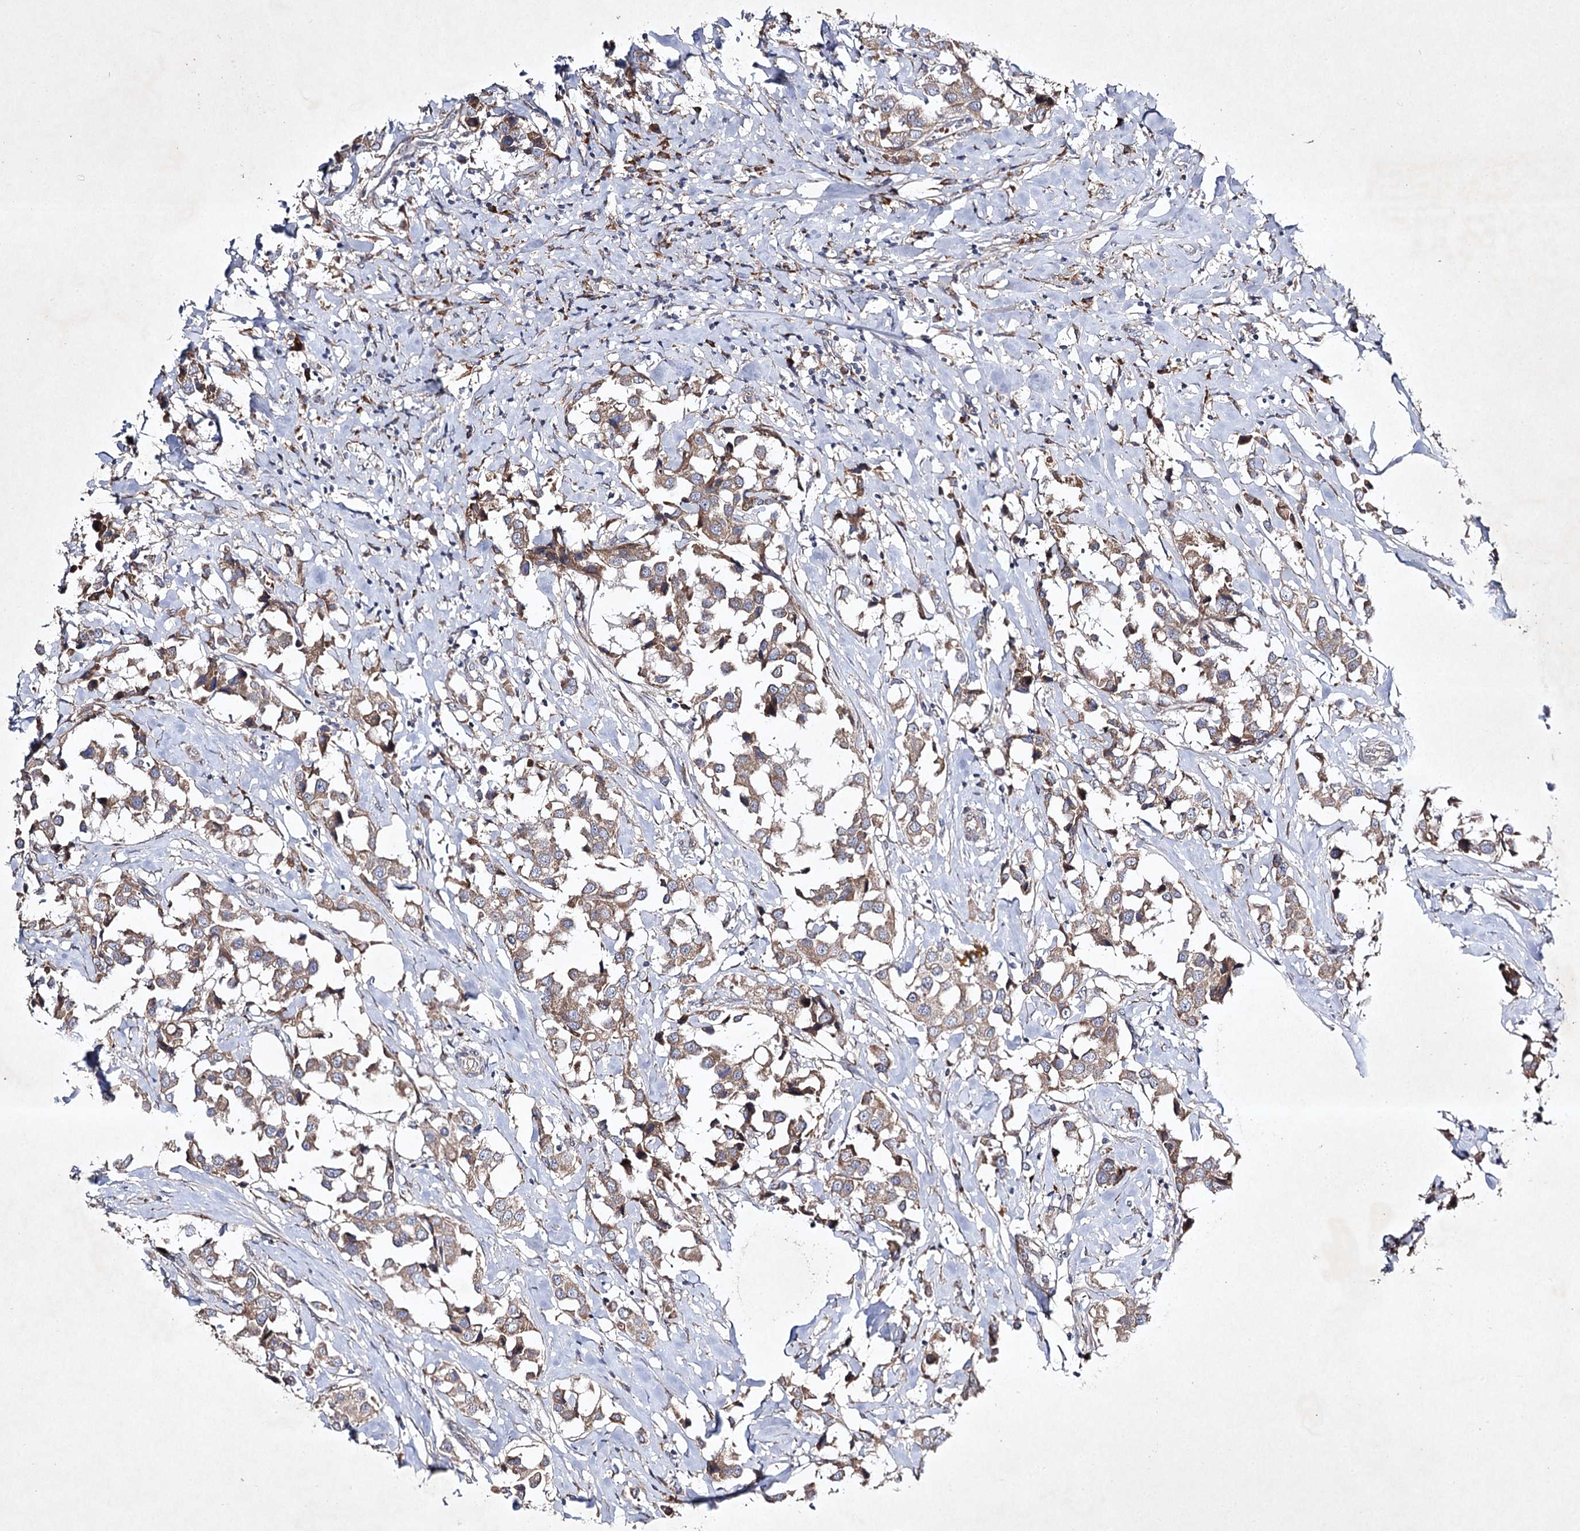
{"staining": {"intensity": "weak", "quantity": ">75%", "location": "cytoplasmic/membranous"}, "tissue": "breast cancer", "cell_type": "Tumor cells", "image_type": "cancer", "snomed": [{"axis": "morphology", "description": "Duct carcinoma"}, {"axis": "topography", "description": "Breast"}], "caption": "This is an image of immunohistochemistry staining of breast cancer (intraductal carcinoma), which shows weak expression in the cytoplasmic/membranous of tumor cells.", "gene": "ALG9", "patient": {"sex": "female", "age": 80}}